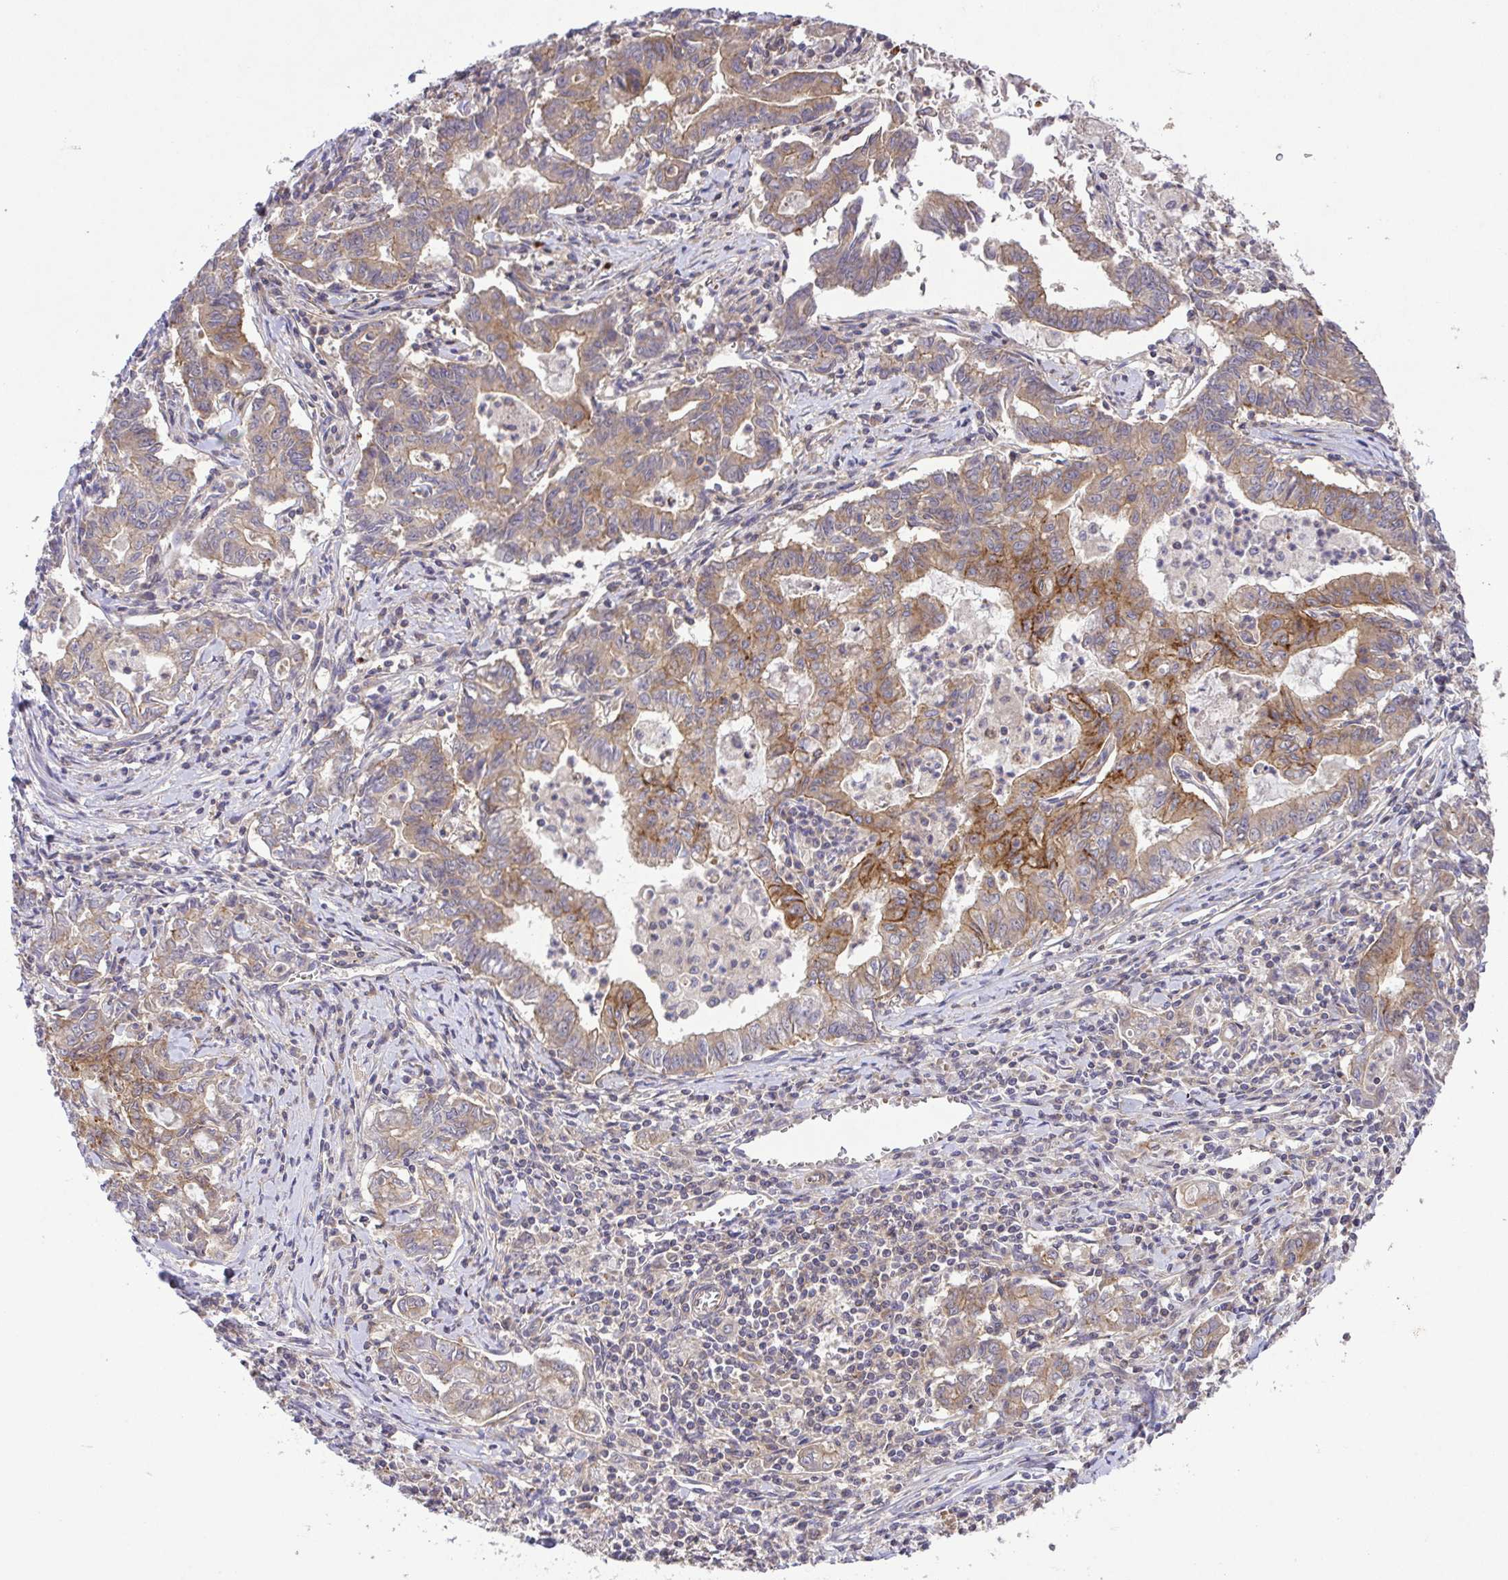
{"staining": {"intensity": "weak", "quantity": "25%-75%", "location": "cytoplasmic/membranous"}, "tissue": "stomach cancer", "cell_type": "Tumor cells", "image_type": "cancer", "snomed": [{"axis": "morphology", "description": "Adenocarcinoma, NOS"}, {"axis": "topography", "description": "Stomach, upper"}], "caption": "Adenocarcinoma (stomach) was stained to show a protein in brown. There is low levels of weak cytoplasmic/membranous expression in approximately 25%-75% of tumor cells.", "gene": "IDE", "patient": {"sex": "female", "age": 79}}